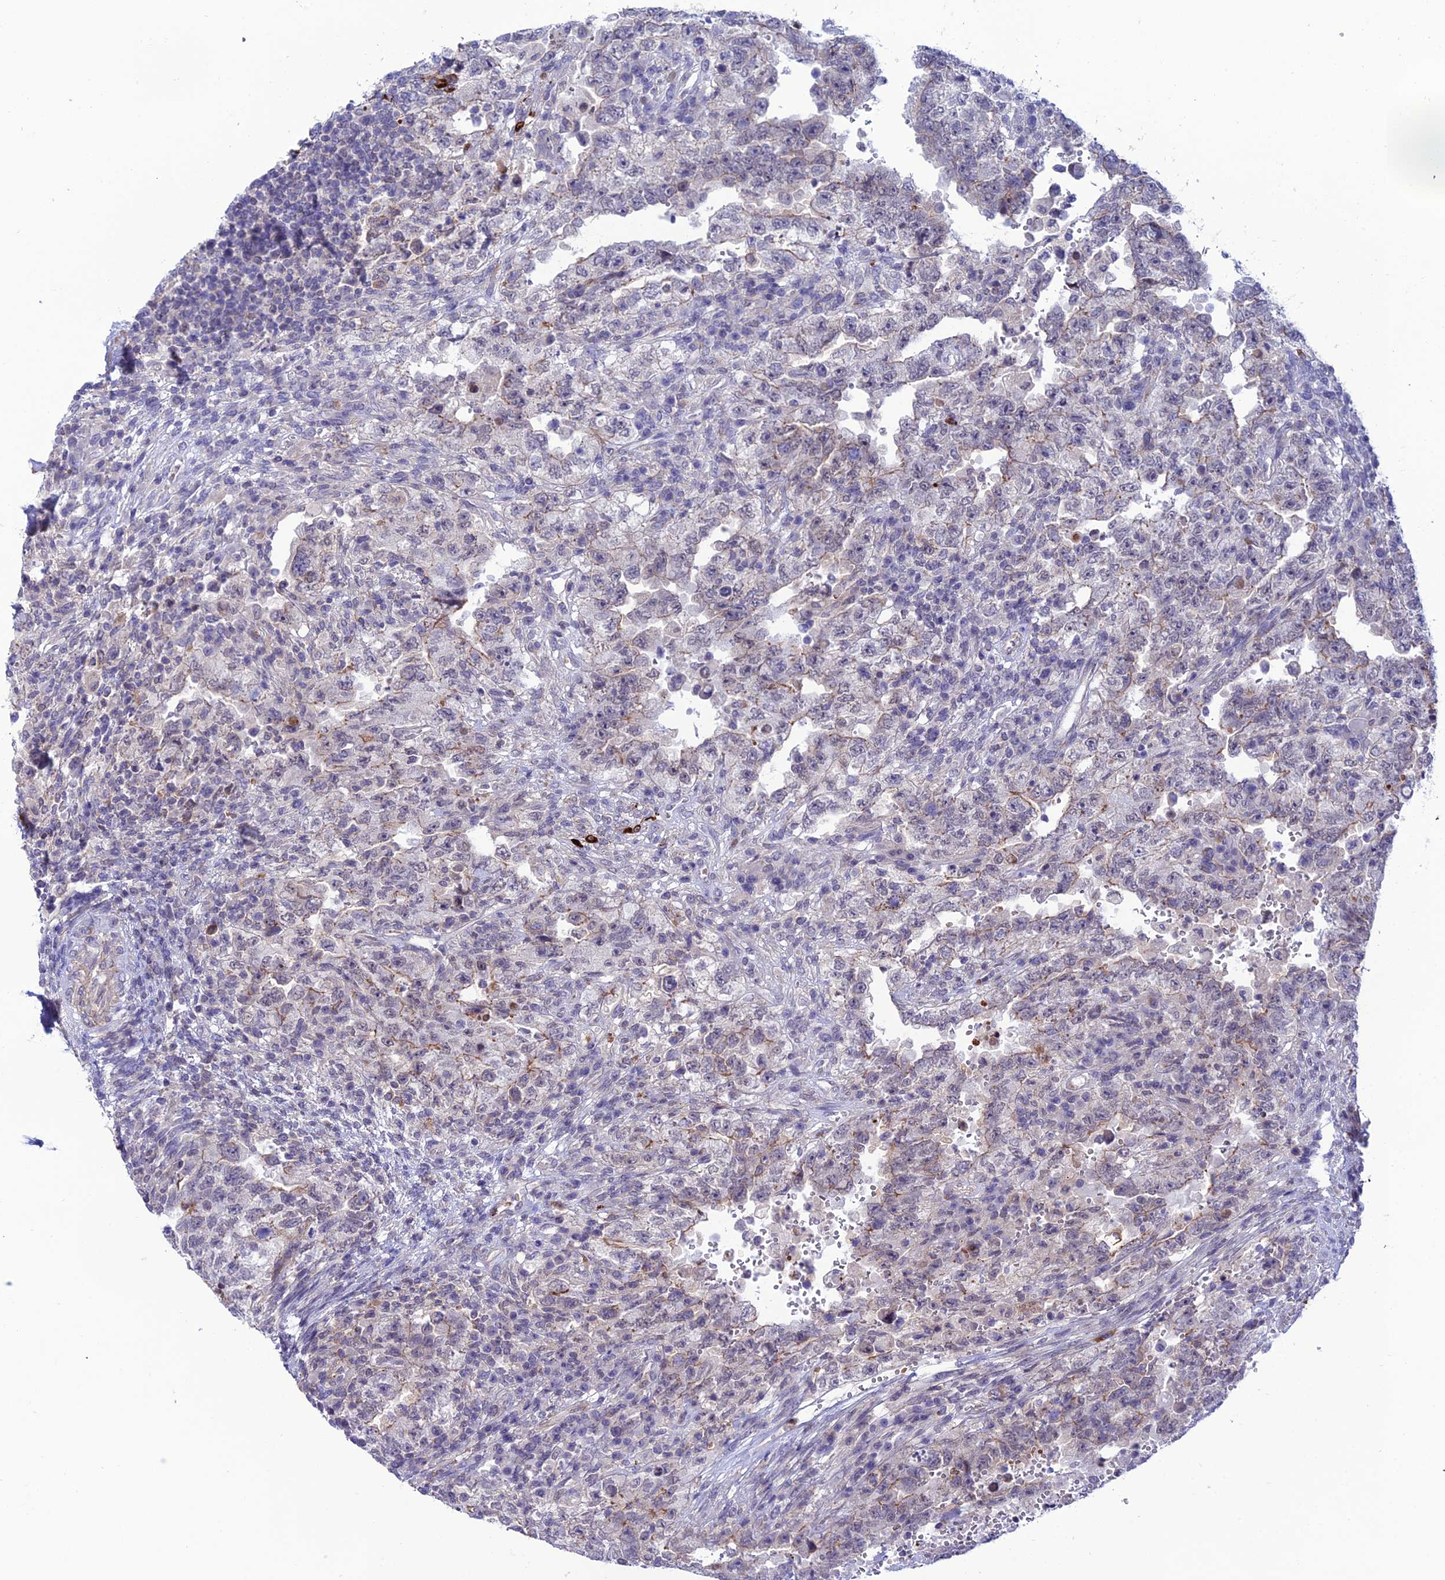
{"staining": {"intensity": "weak", "quantity": "<25%", "location": "cytoplasmic/membranous"}, "tissue": "testis cancer", "cell_type": "Tumor cells", "image_type": "cancer", "snomed": [{"axis": "morphology", "description": "Carcinoma, Embryonal, NOS"}, {"axis": "topography", "description": "Testis"}], "caption": "Testis cancer (embryonal carcinoma) was stained to show a protein in brown. There is no significant staining in tumor cells.", "gene": "COL6A6", "patient": {"sex": "male", "age": 26}}